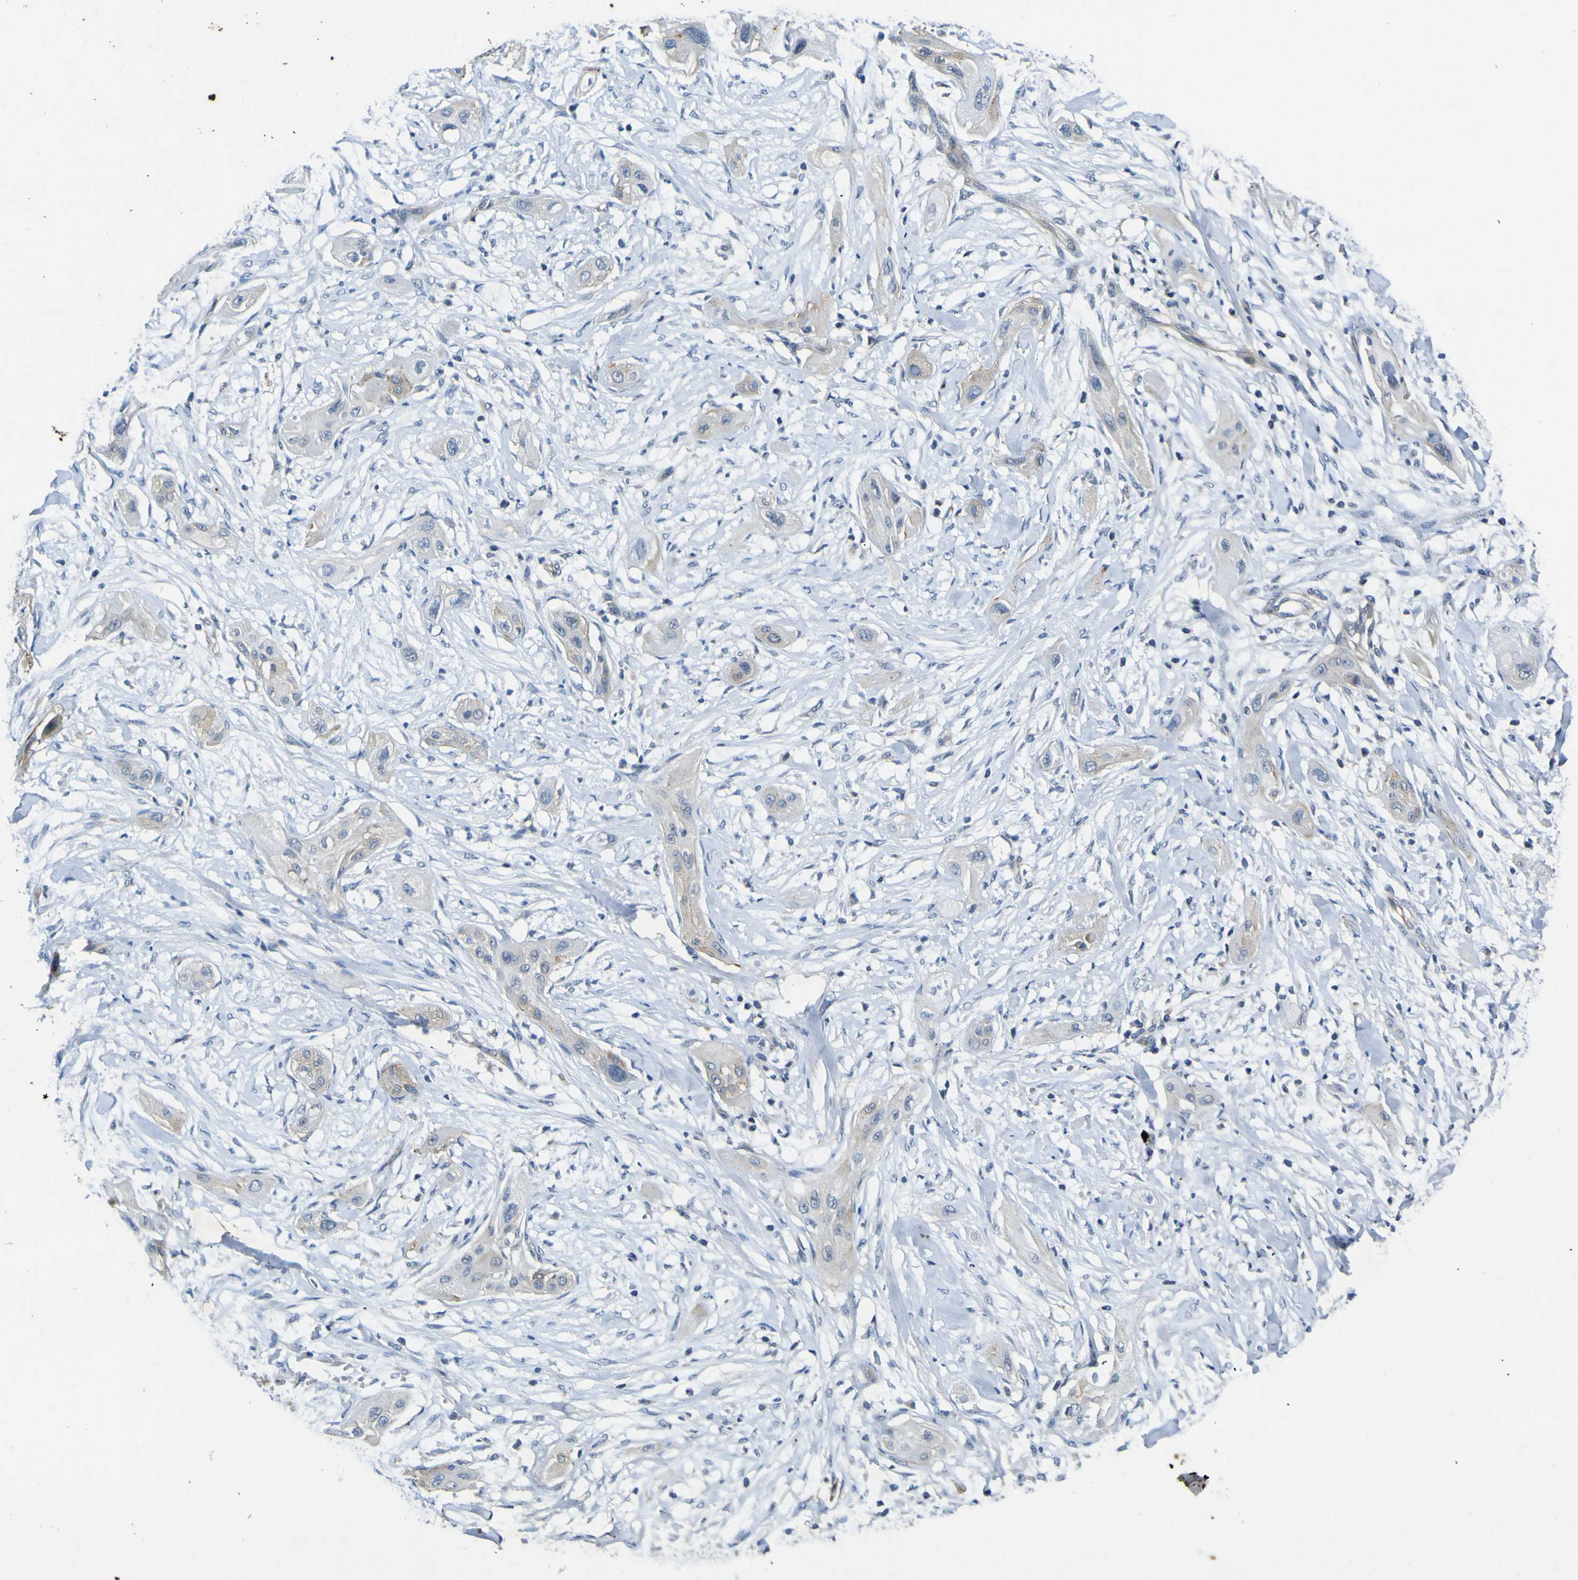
{"staining": {"intensity": "negative", "quantity": "none", "location": "none"}, "tissue": "lung cancer", "cell_type": "Tumor cells", "image_type": "cancer", "snomed": [{"axis": "morphology", "description": "Squamous cell carcinoma, NOS"}, {"axis": "topography", "description": "Lung"}], "caption": "Photomicrograph shows no significant protein expression in tumor cells of lung cancer.", "gene": "LDLR", "patient": {"sex": "female", "age": 47}}